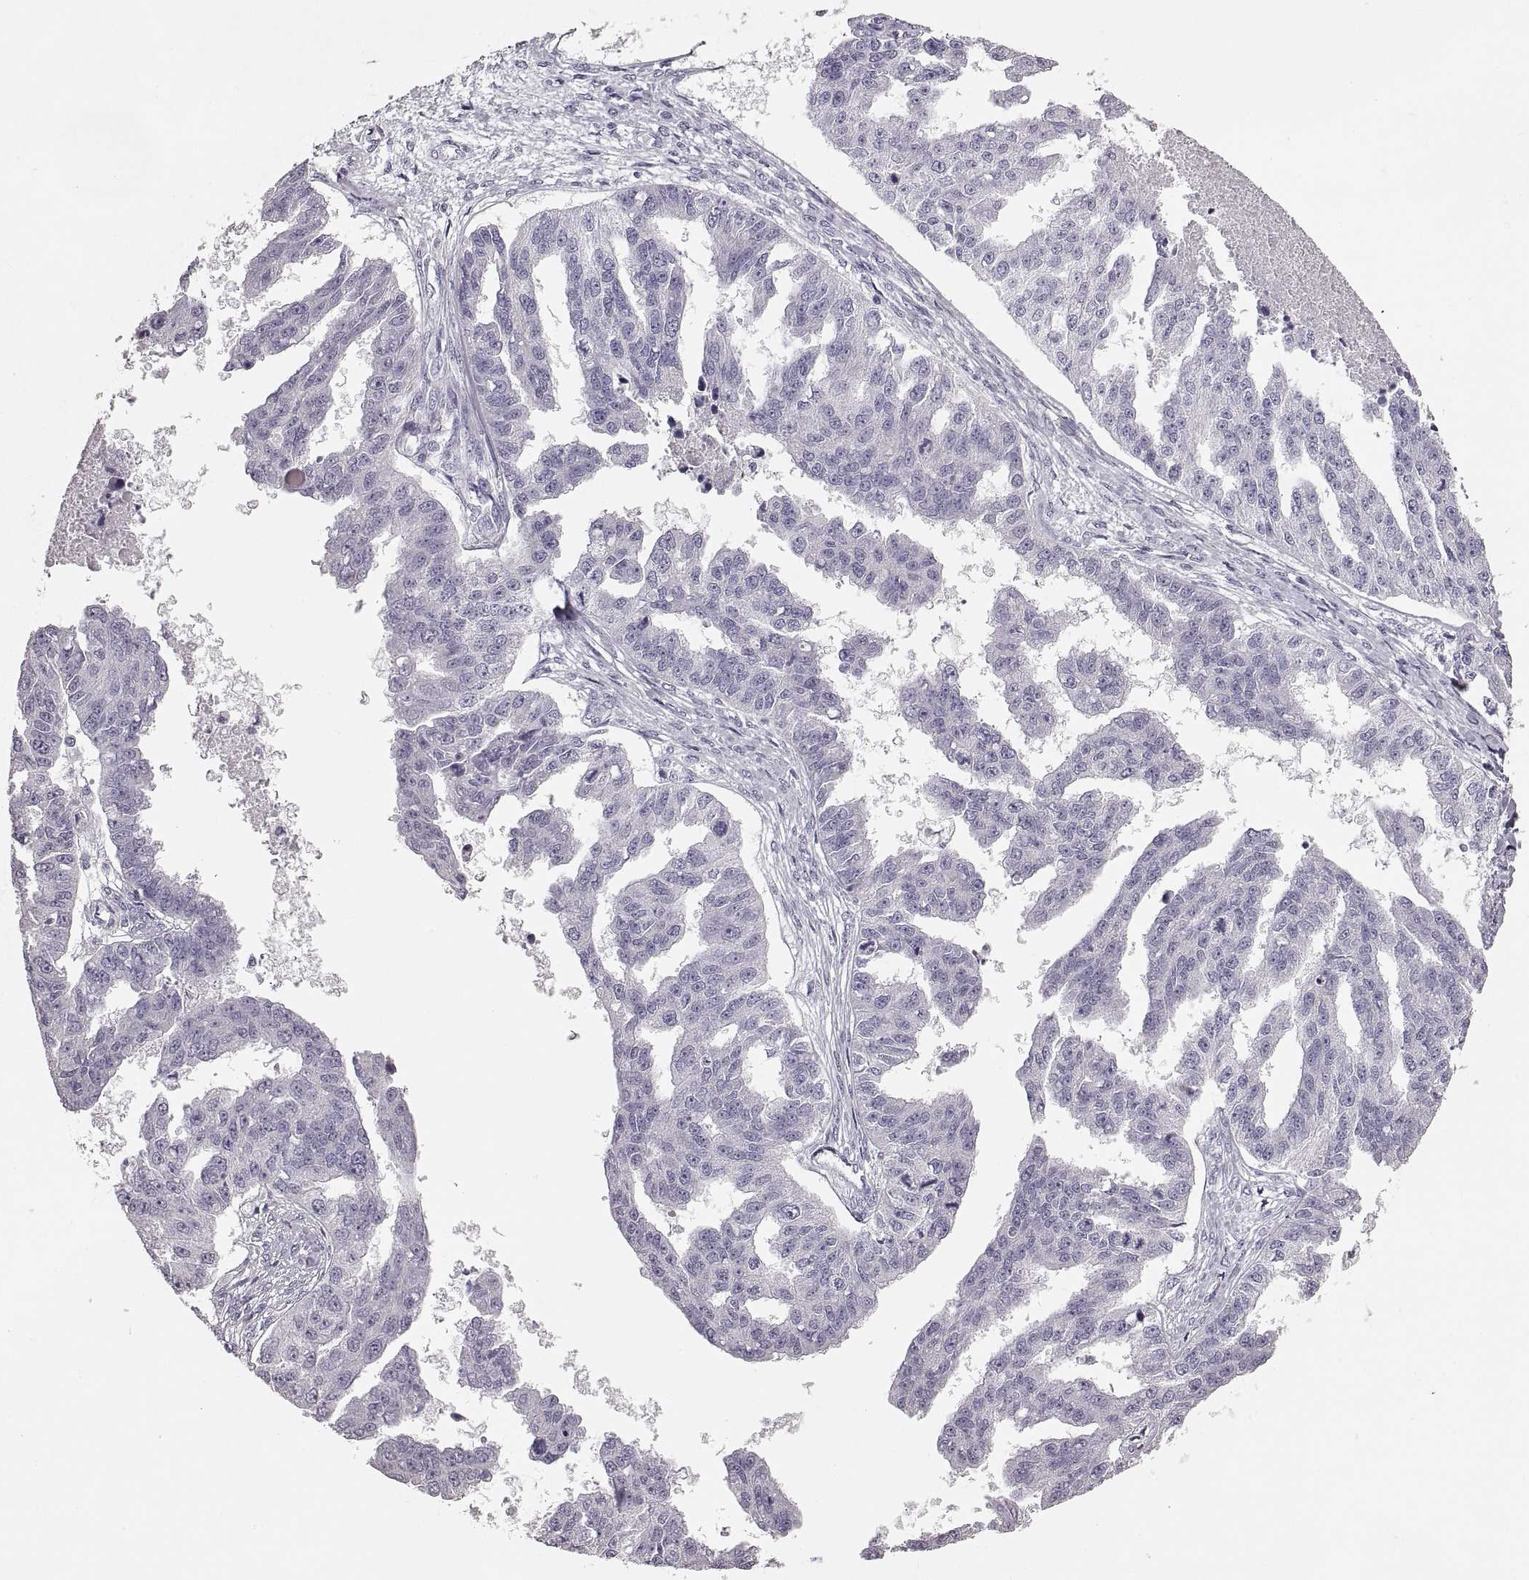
{"staining": {"intensity": "negative", "quantity": "none", "location": "none"}, "tissue": "ovarian cancer", "cell_type": "Tumor cells", "image_type": "cancer", "snomed": [{"axis": "morphology", "description": "Cystadenocarcinoma, serous, NOS"}, {"axis": "topography", "description": "Ovary"}], "caption": "Tumor cells are negative for protein expression in human ovarian serous cystadenocarcinoma.", "gene": "RDH13", "patient": {"sex": "female", "age": 58}}